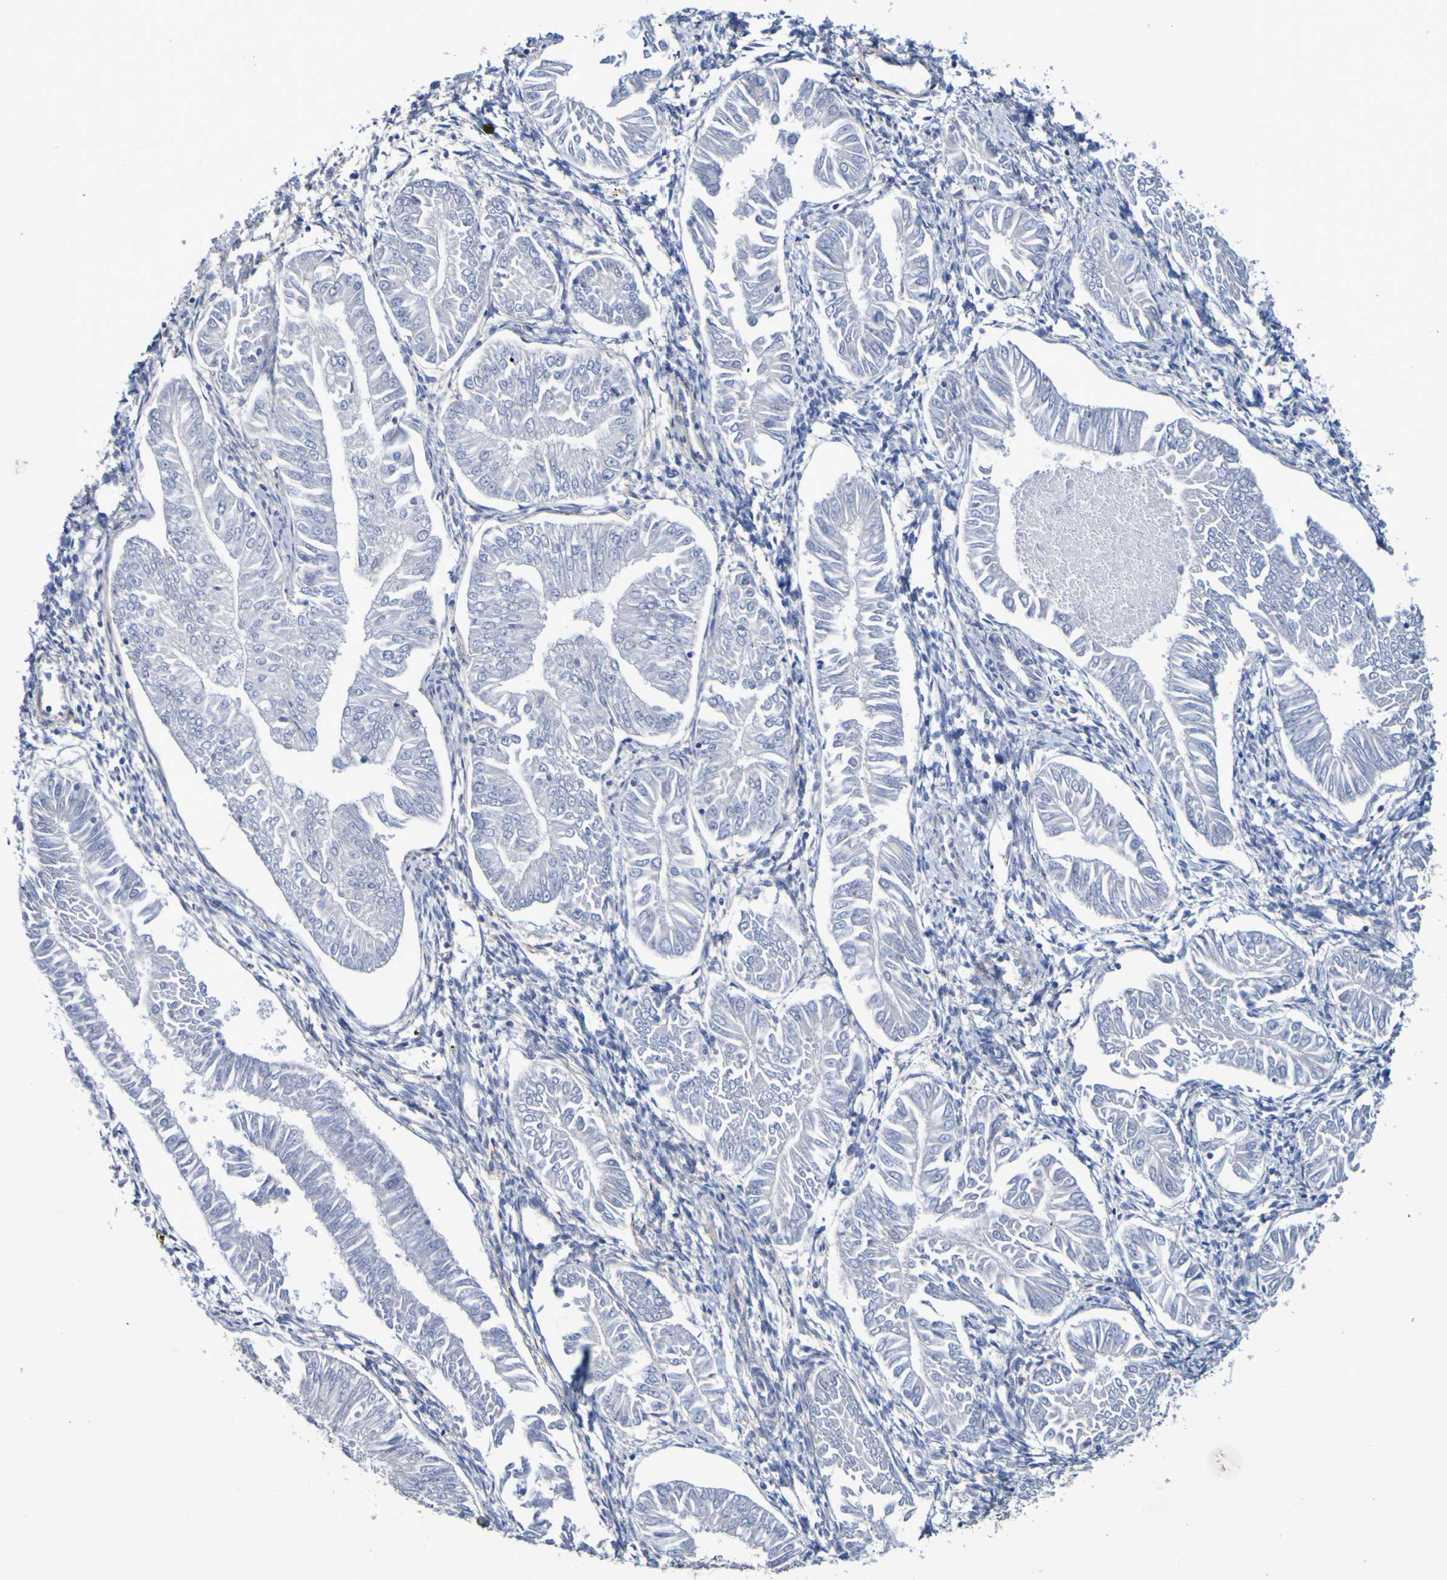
{"staining": {"intensity": "negative", "quantity": "none", "location": "none"}, "tissue": "endometrial cancer", "cell_type": "Tumor cells", "image_type": "cancer", "snomed": [{"axis": "morphology", "description": "Adenocarcinoma, NOS"}, {"axis": "topography", "description": "Endometrium"}], "caption": "The IHC photomicrograph has no significant expression in tumor cells of endometrial adenocarcinoma tissue.", "gene": "SGCB", "patient": {"sex": "female", "age": 53}}